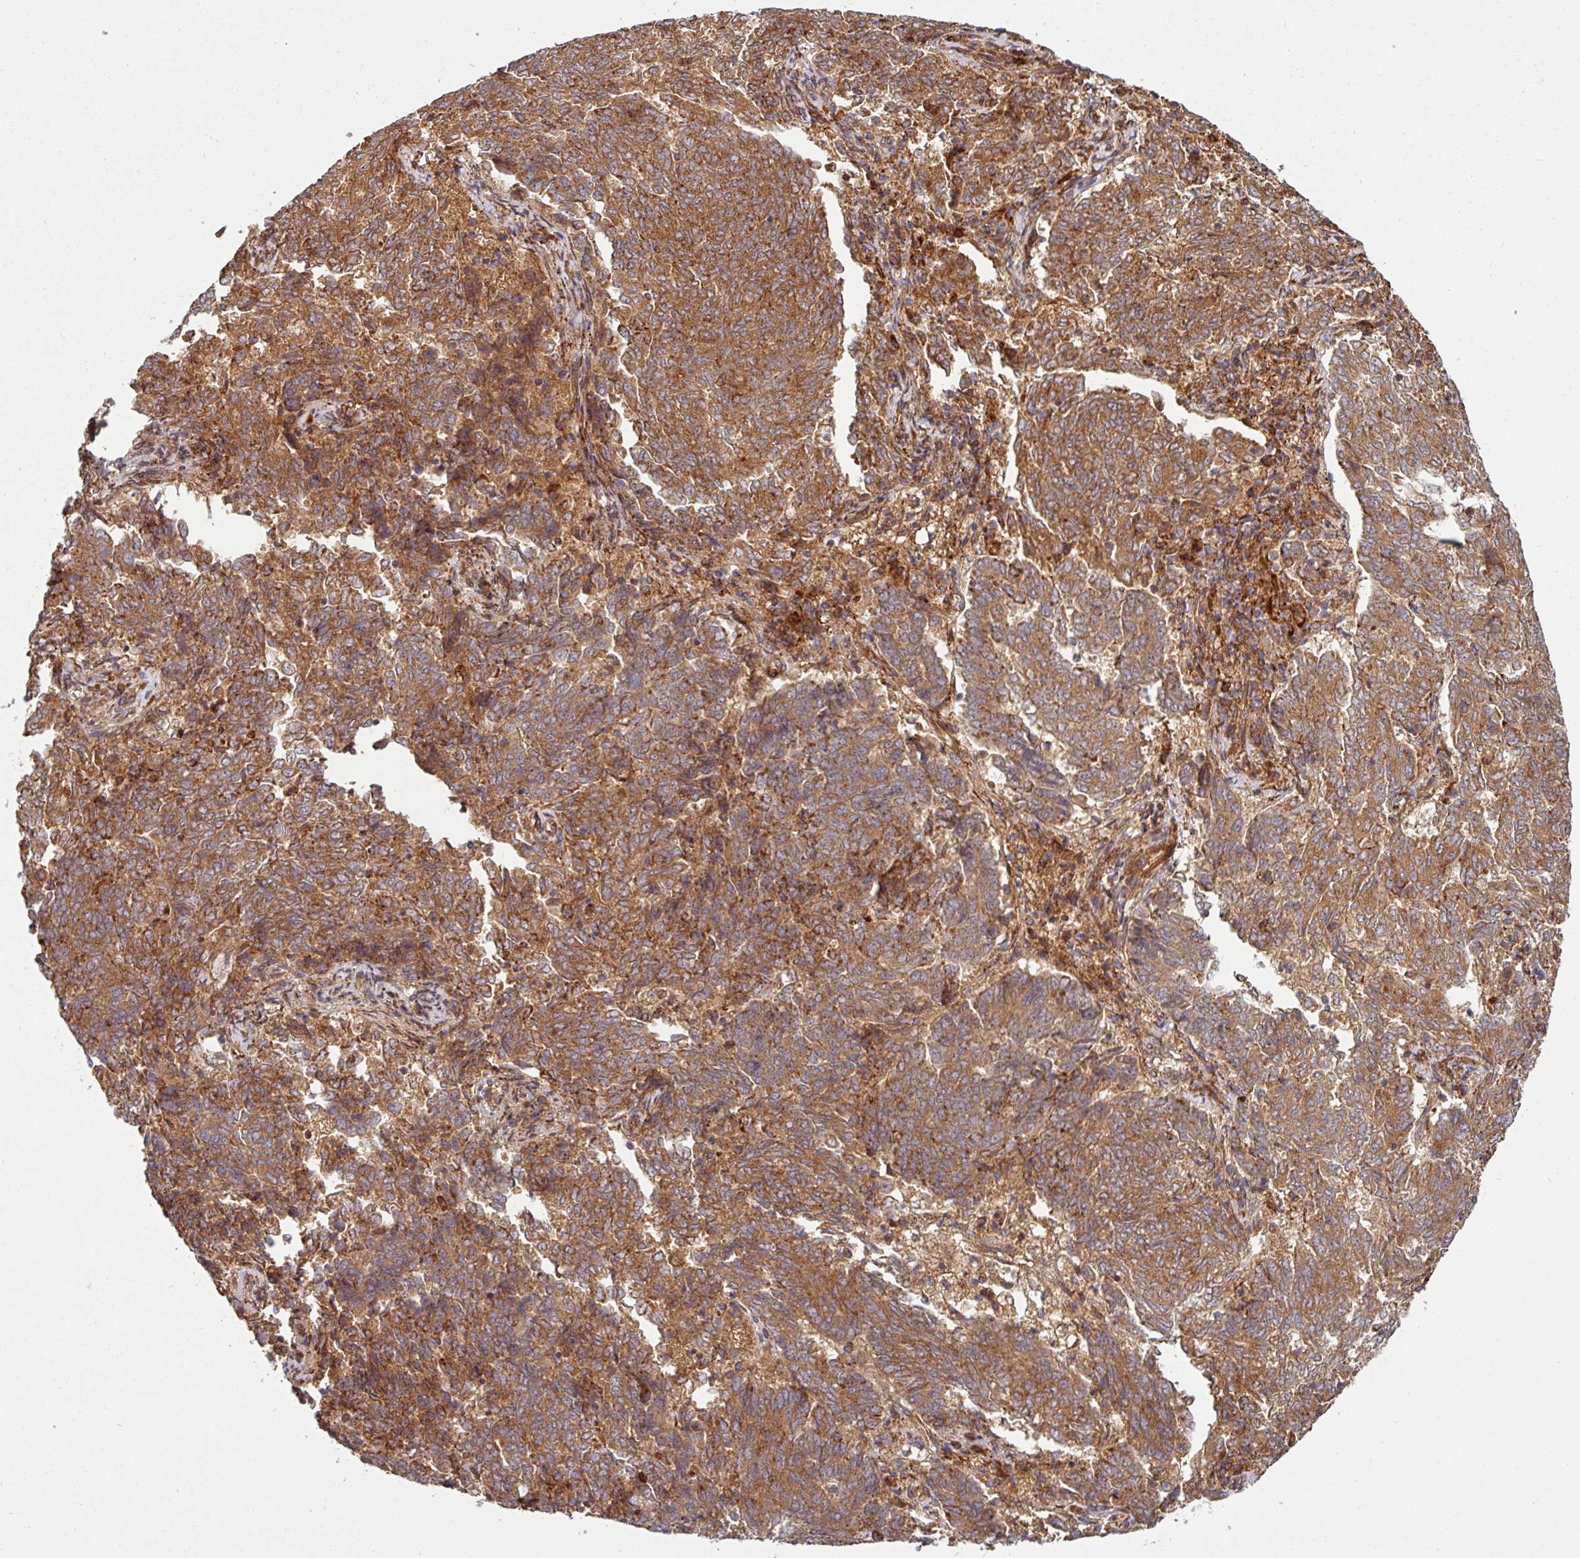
{"staining": {"intensity": "strong", "quantity": ">75%", "location": "cytoplasmic/membranous"}, "tissue": "endometrial cancer", "cell_type": "Tumor cells", "image_type": "cancer", "snomed": [{"axis": "morphology", "description": "Adenocarcinoma, NOS"}, {"axis": "topography", "description": "Endometrium"}], "caption": "Strong cytoplasmic/membranous expression is appreciated in about >75% of tumor cells in endometrial cancer. (brown staining indicates protein expression, while blue staining denotes nuclei).", "gene": "RAB5A", "patient": {"sex": "female", "age": 80}}